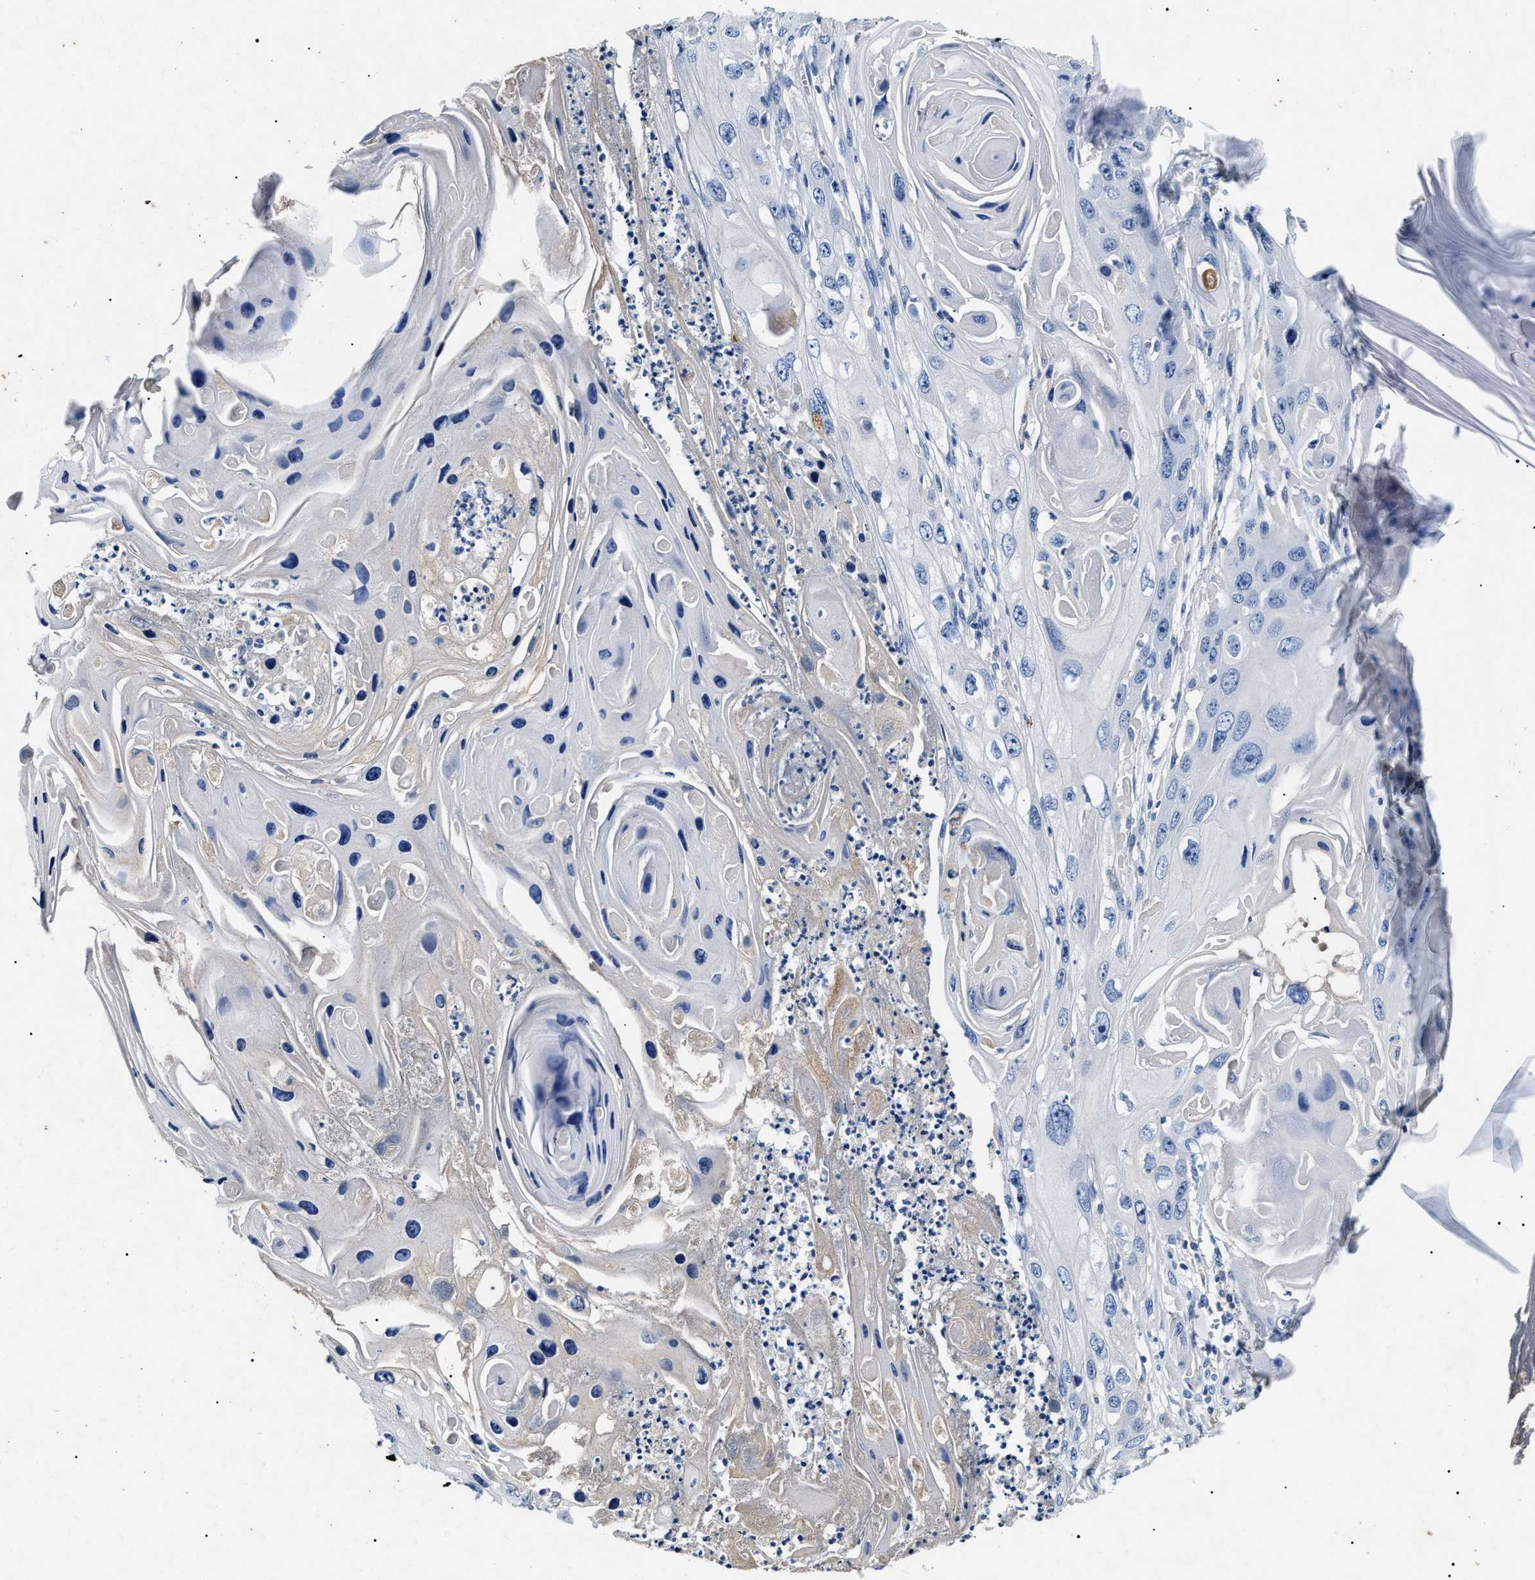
{"staining": {"intensity": "negative", "quantity": "none", "location": "none"}, "tissue": "skin cancer", "cell_type": "Tumor cells", "image_type": "cancer", "snomed": [{"axis": "morphology", "description": "Squamous cell carcinoma, NOS"}, {"axis": "topography", "description": "Skin"}], "caption": "Protein analysis of skin cancer (squamous cell carcinoma) exhibits no significant positivity in tumor cells.", "gene": "LRRC8E", "patient": {"sex": "male", "age": 55}}